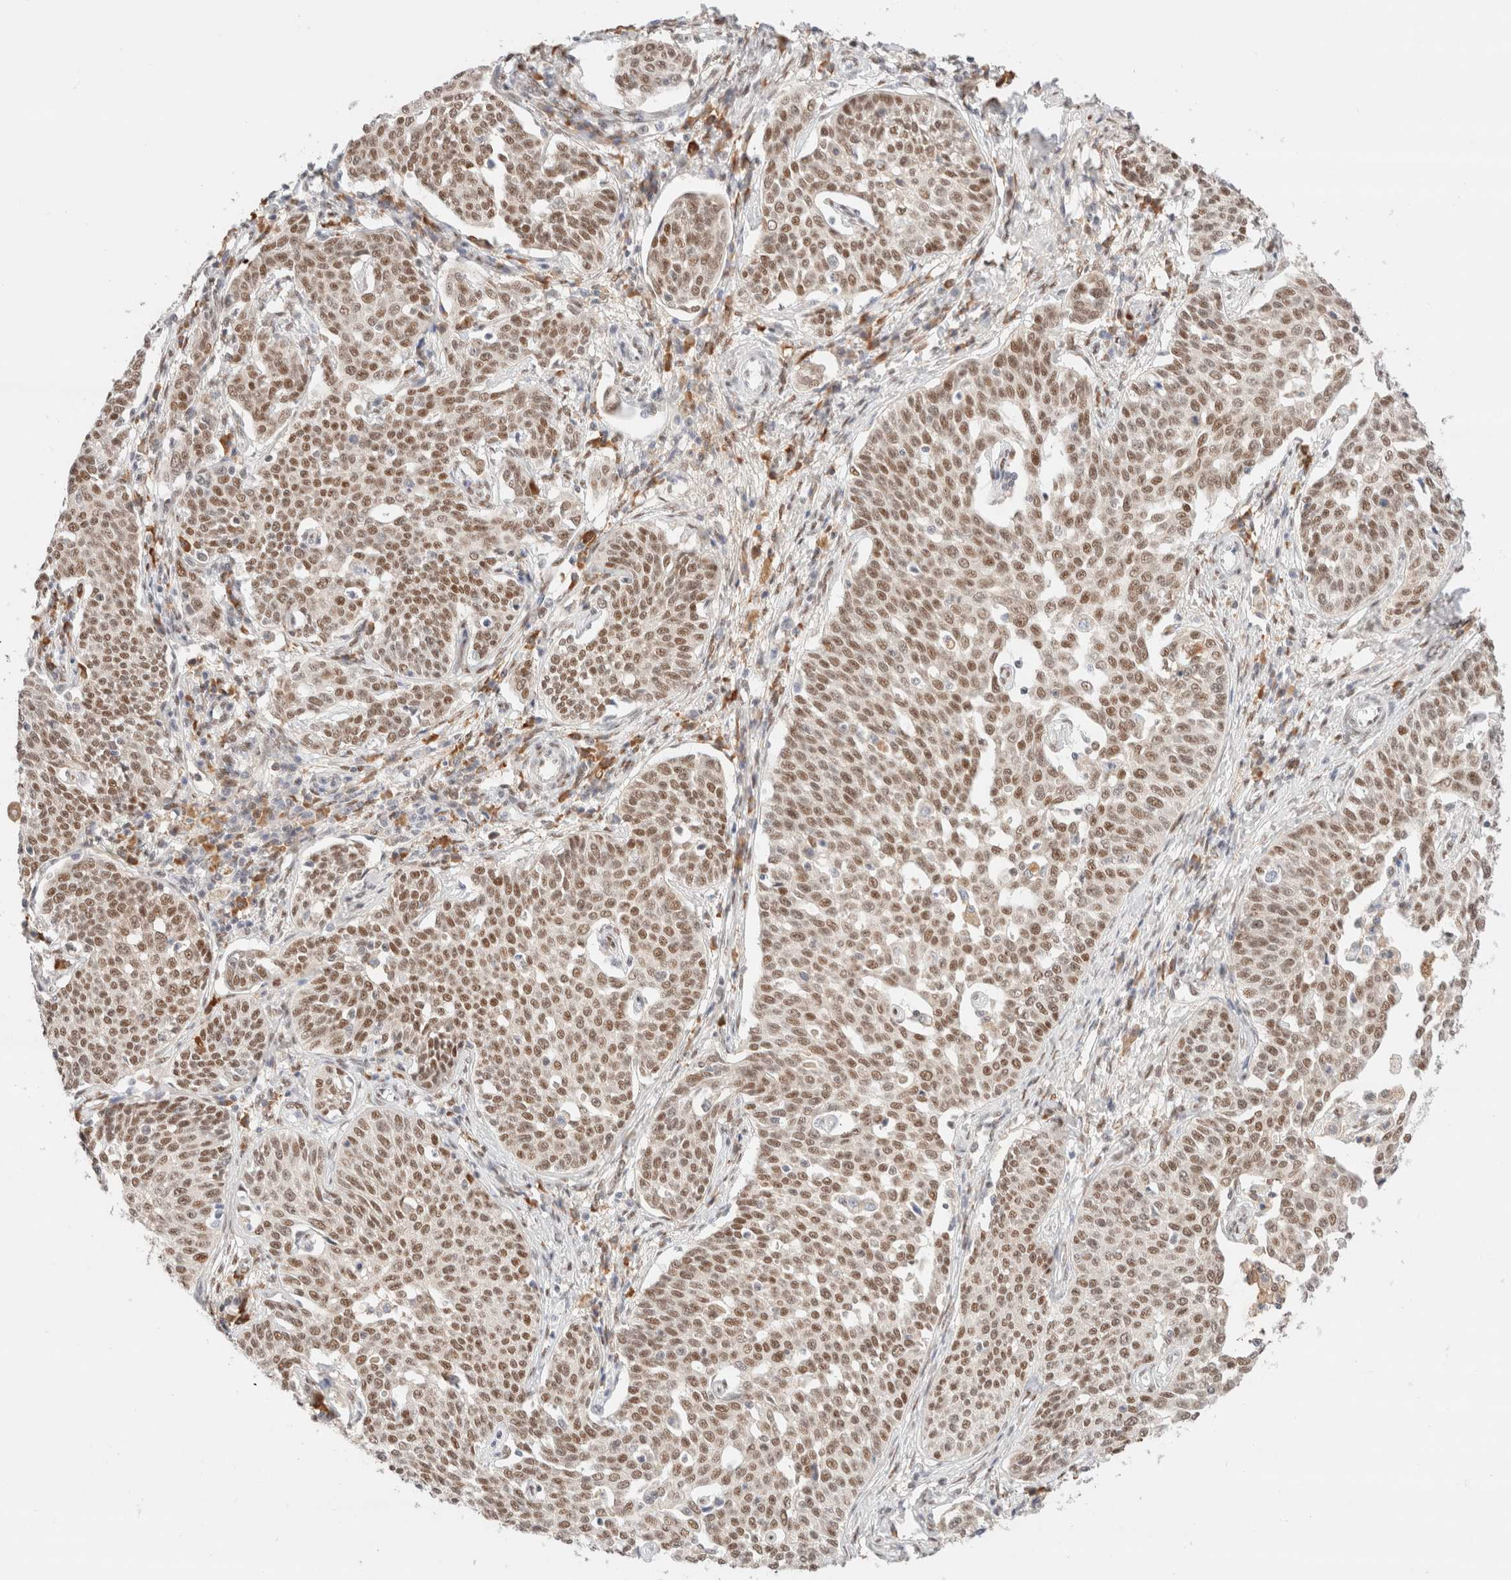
{"staining": {"intensity": "moderate", "quantity": ">75%", "location": "nuclear"}, "tissue": "cervical cancer", "cell_type": "Tumor cells", "image_type": "cancer", "snomed": [{"axis": "morphology", "description": "Squamous cell carcinoma, NOS"}, {"axis": "topography", "description": "Cervix"}], "caption": "Cervical cancer was stained to show a protein in brown. There is medium levels of moderate nuclear positivity in approximately >75% of tumor cells.", "gene": "CIC", "patient": {"sex": "female", "age": 34}}